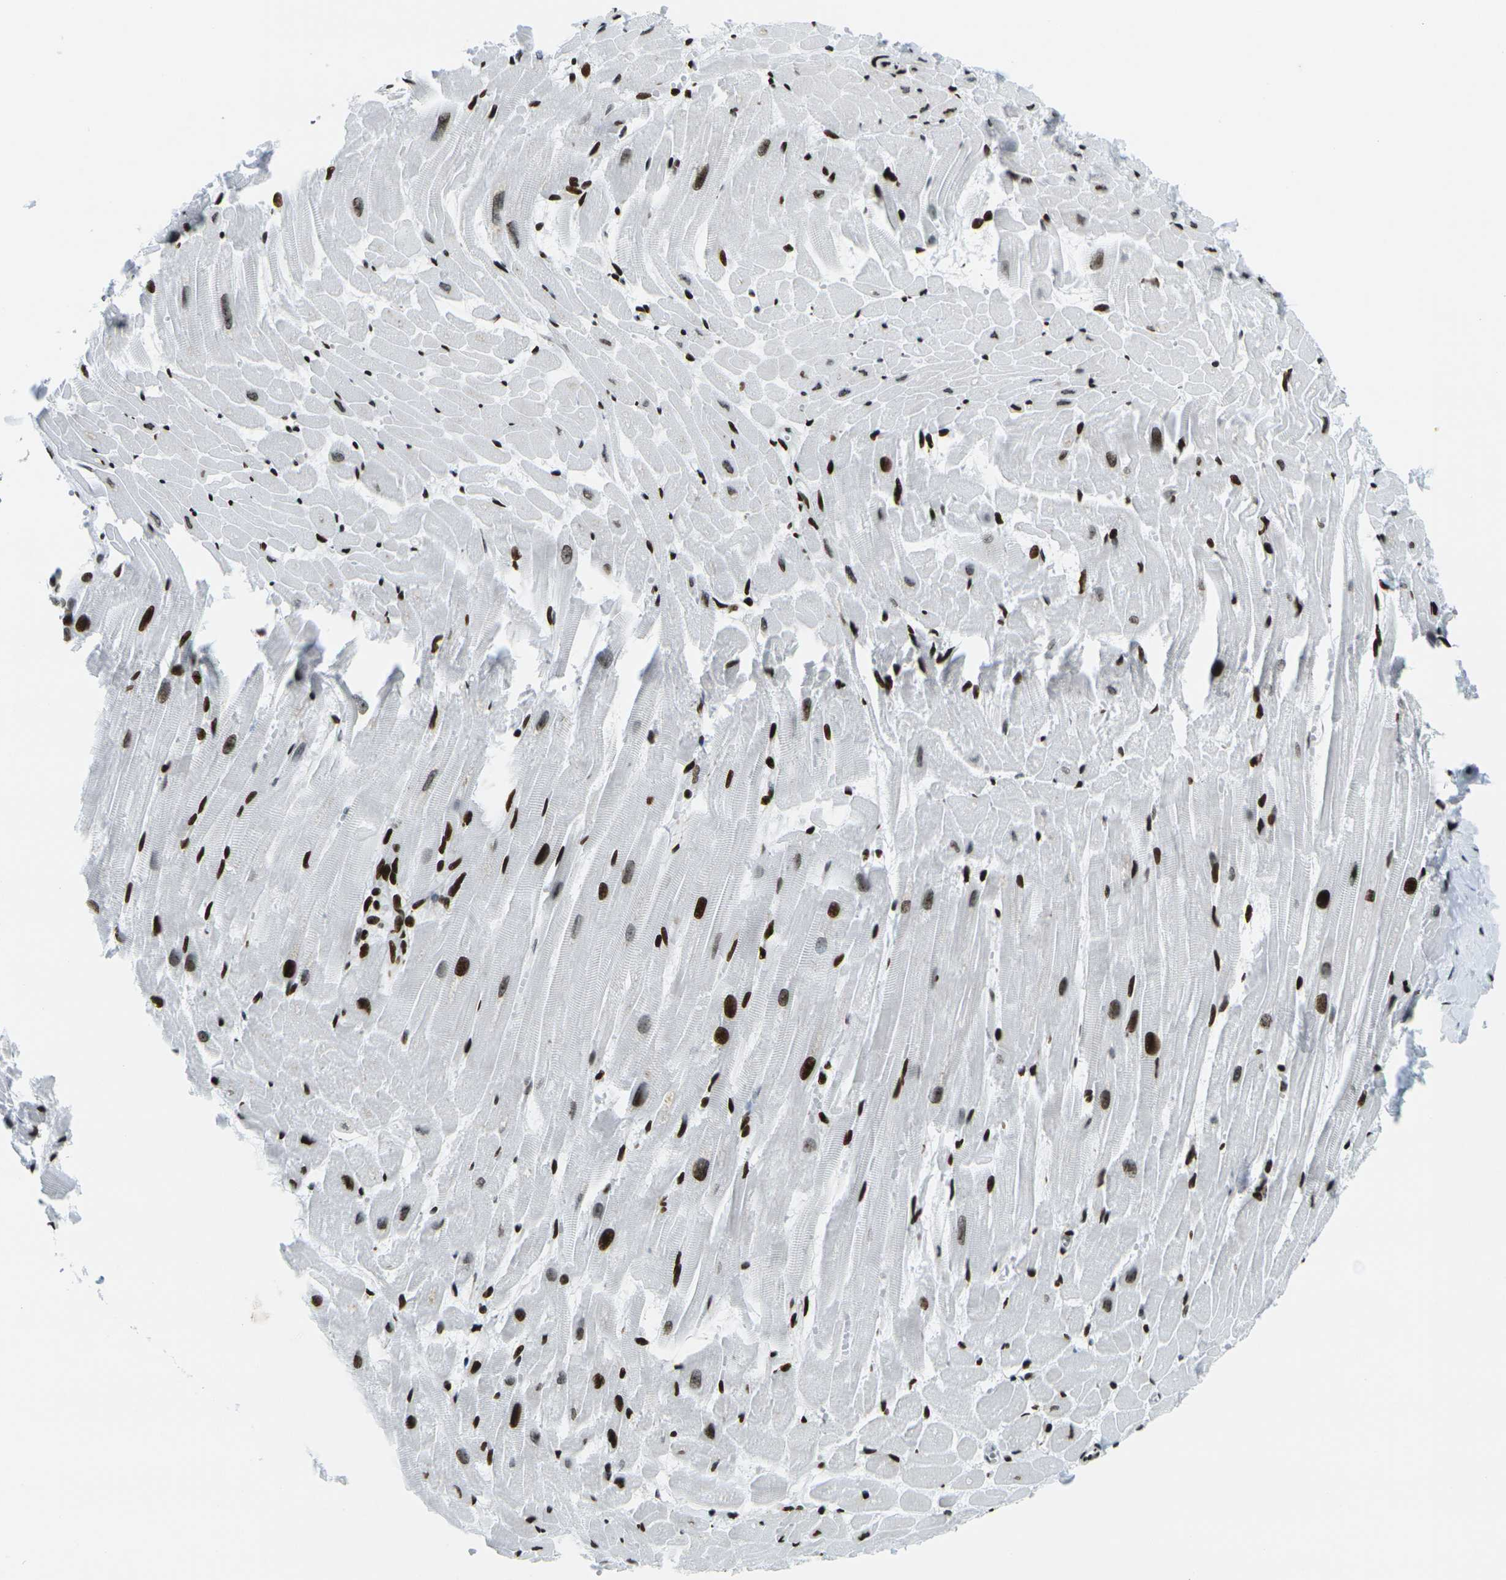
{"staining": {"intensity": "strong", "quantity": ">75%", "location": "nuclear"}, "tissue": "heart muscle", "cell_type": "Cardiomyocytes", "image_type": "normal", "snomed": [{"axis": "morphology", "description": "Normal tissue, NOS"}, {"axis": "topography", "description": "Heart"}], "caption": "Immunohistochemistry (IHC) photomicrograph of benign heart muscle: human heart muscle stained using IHC displays high levels of strong protein expression localized specifically in the nuclear of cardiomyocytes, appearing as a nuclear brown color.", "gene": "H3", "patient": {"sex": "female", "age": 19}}